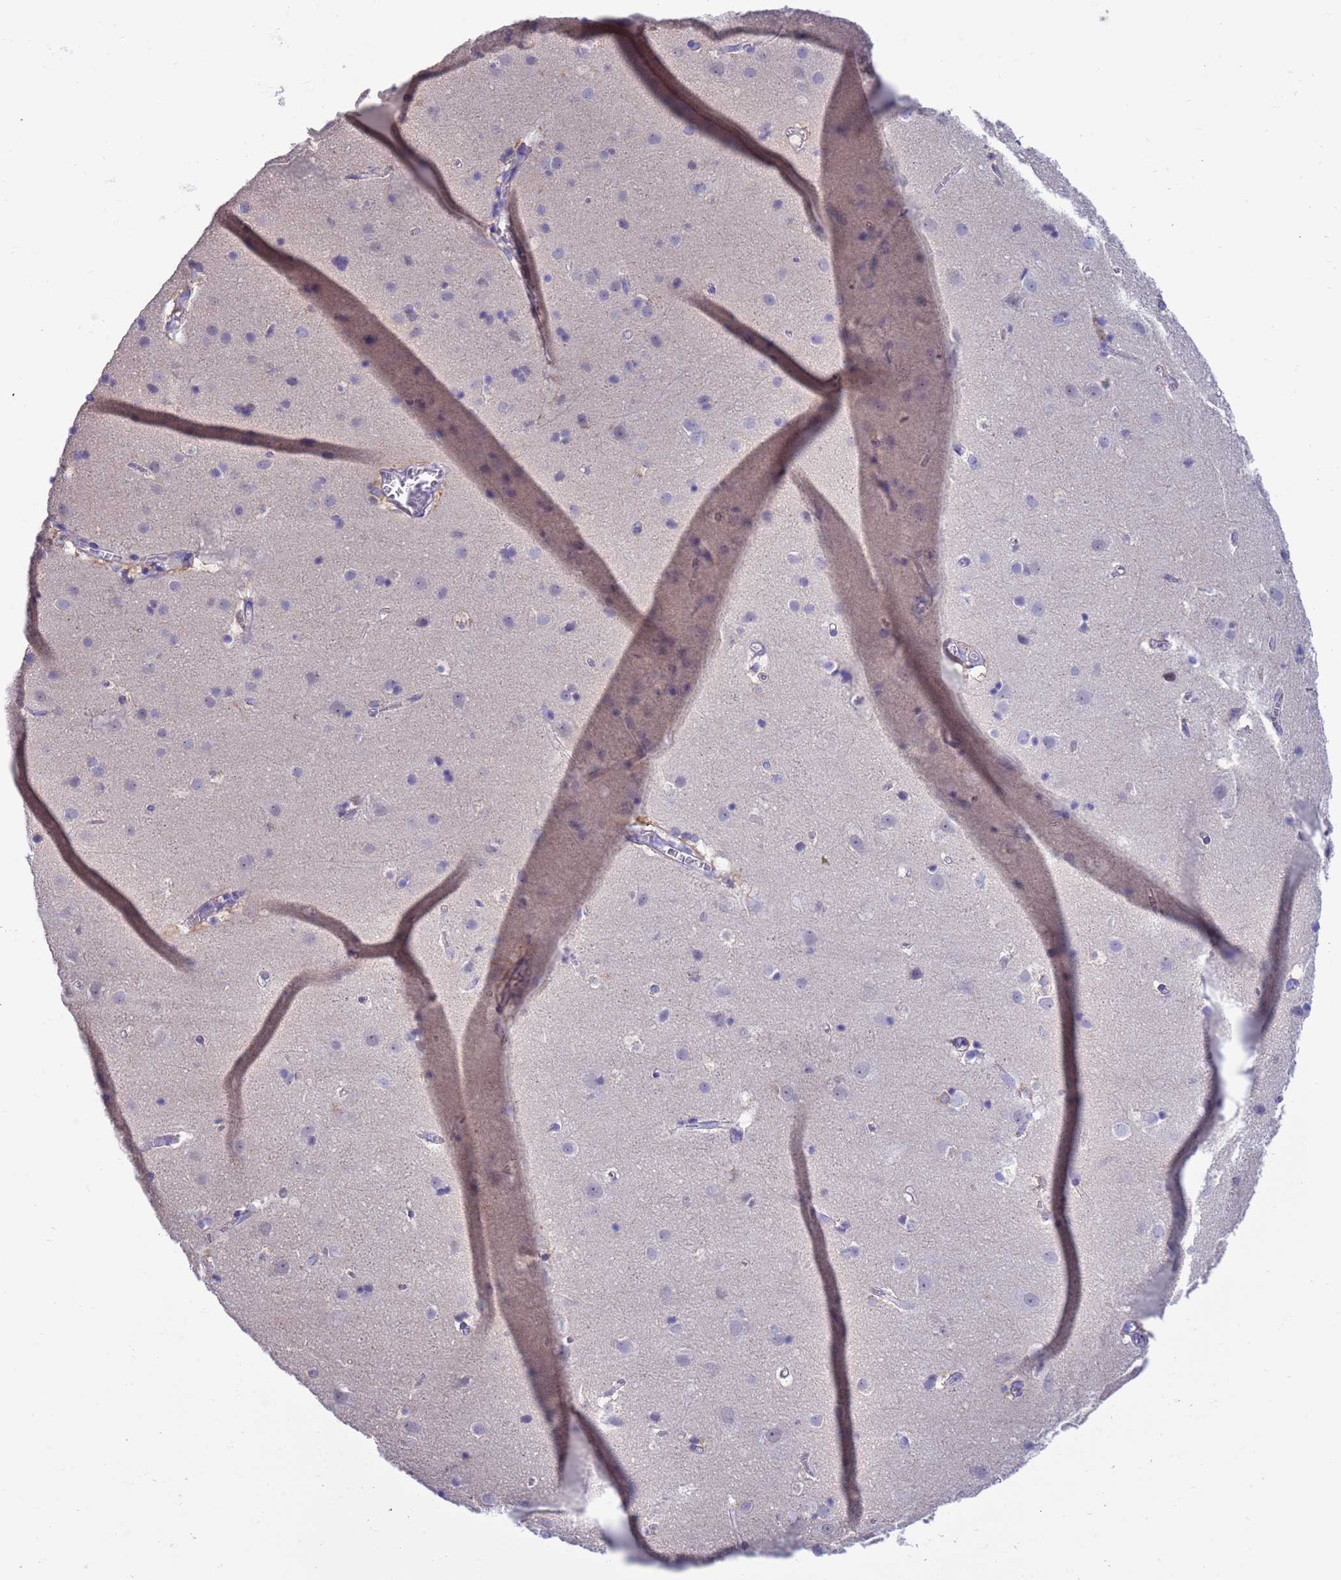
{"staining": {"intensity": "negative", "quantity": "none", "location": "none"}, "tissue": "cerebral cortex", "cell_type": "Endothelial cells", "image_type": "normal", "snomed": [{"axis": "morphology", "description": "Normal tissue, NOS"}, {"axis": "topography", "description": "Cerebral cortex"}], "caption": "IHC of normal cerebral cortex displays no staining in endothelial cells.", "gene": "AMPD3", "patient": {"sex": "male", "age": 54}}